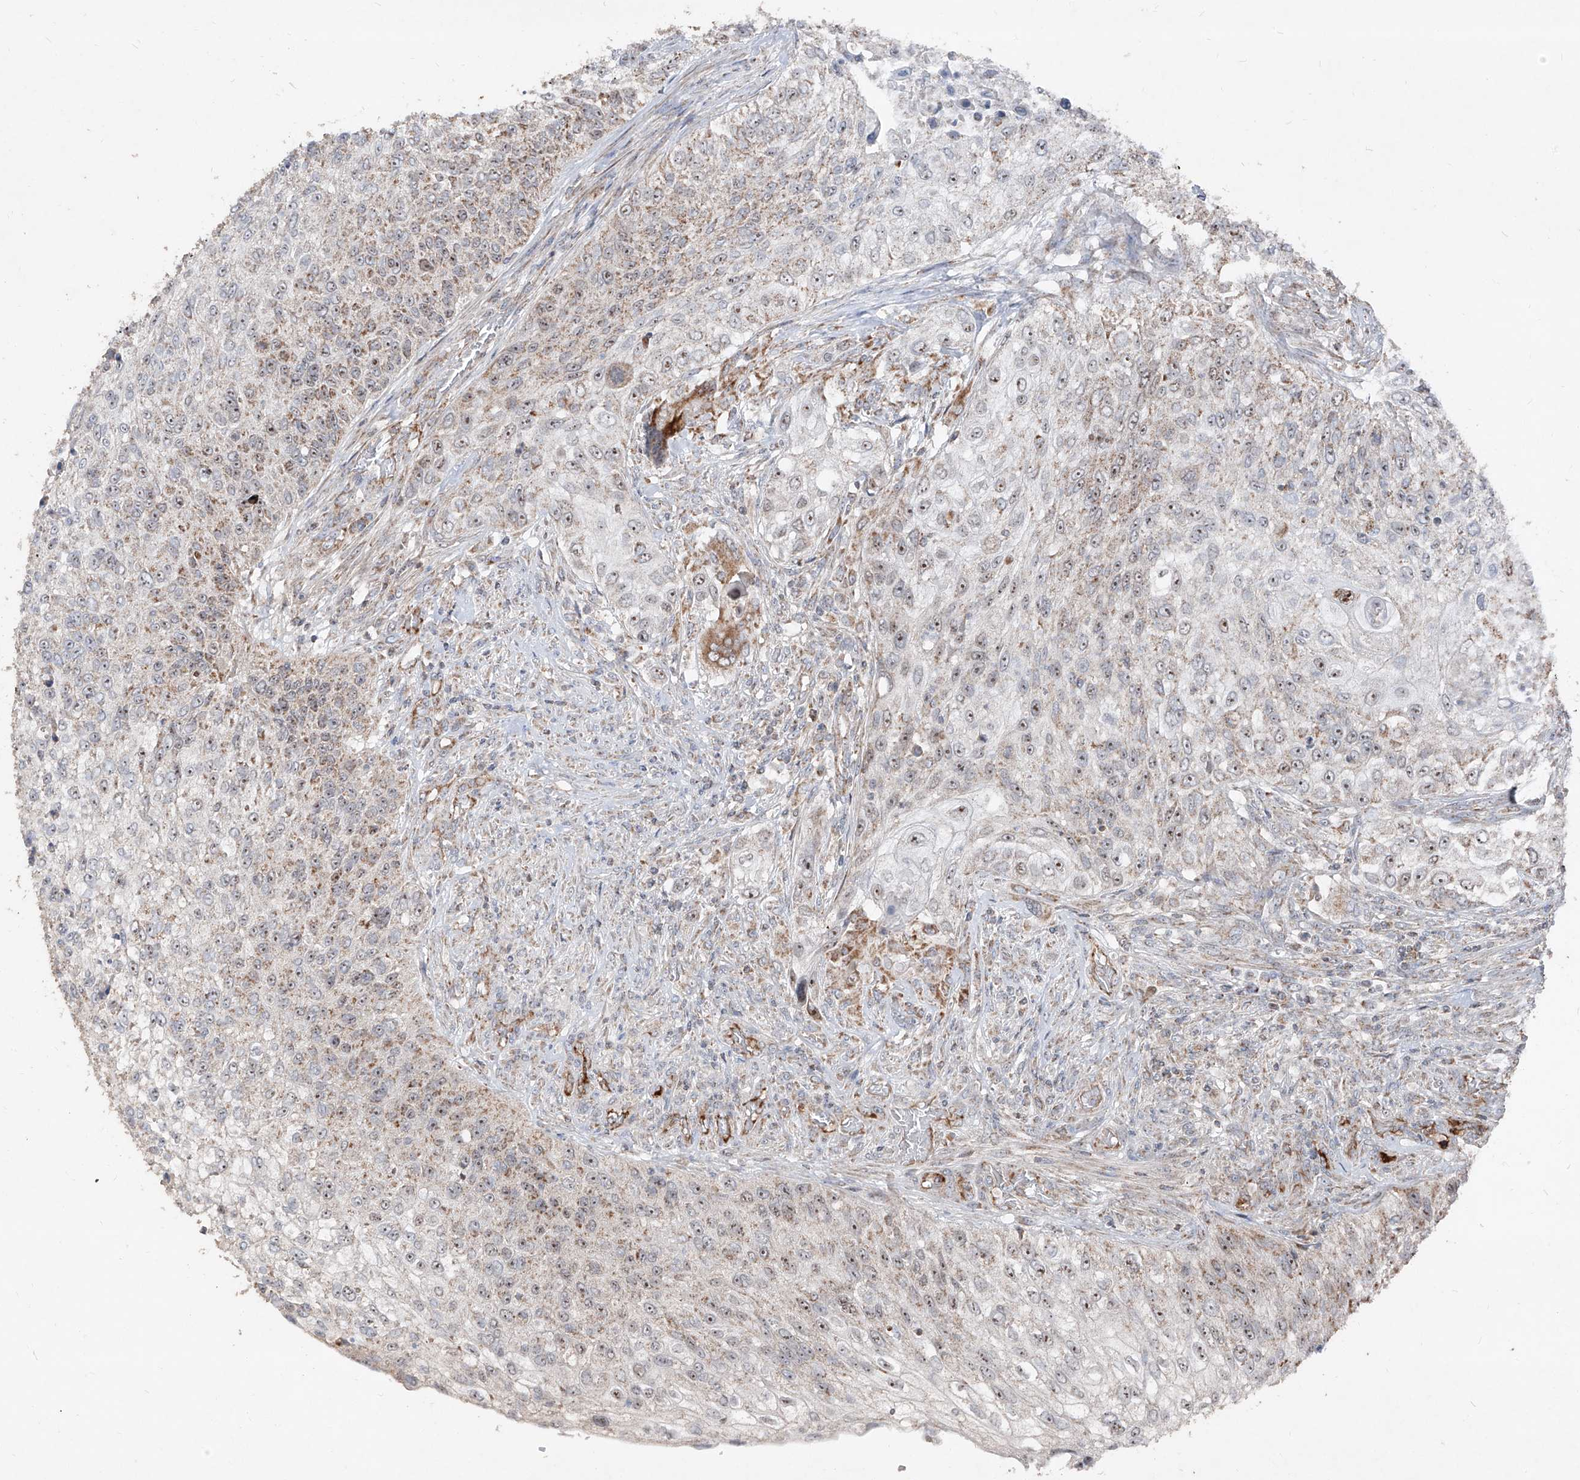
{"staining": {"intensity": "weak", "quantity": "25%-75%", "location": "cytoplasmic/membranous"}, "tissue": "urothelial cancer", "cell_type": "Tumor cells", "image_type": "cancer", "snomed": [{"axis": "morphology", "description": "Urothelial carcinoma, High grade"}, {"axis": "topography", "description": "Urinary bladder"}], "caption": "Protein staining demonstrates weak cytoplasmic/membranous staining in approximately 25%-75% of tumor cells in high-grade urothelial carcinoma.", "gene": "NDUFB3", "patient": {"sex": "female", "age": 60}}